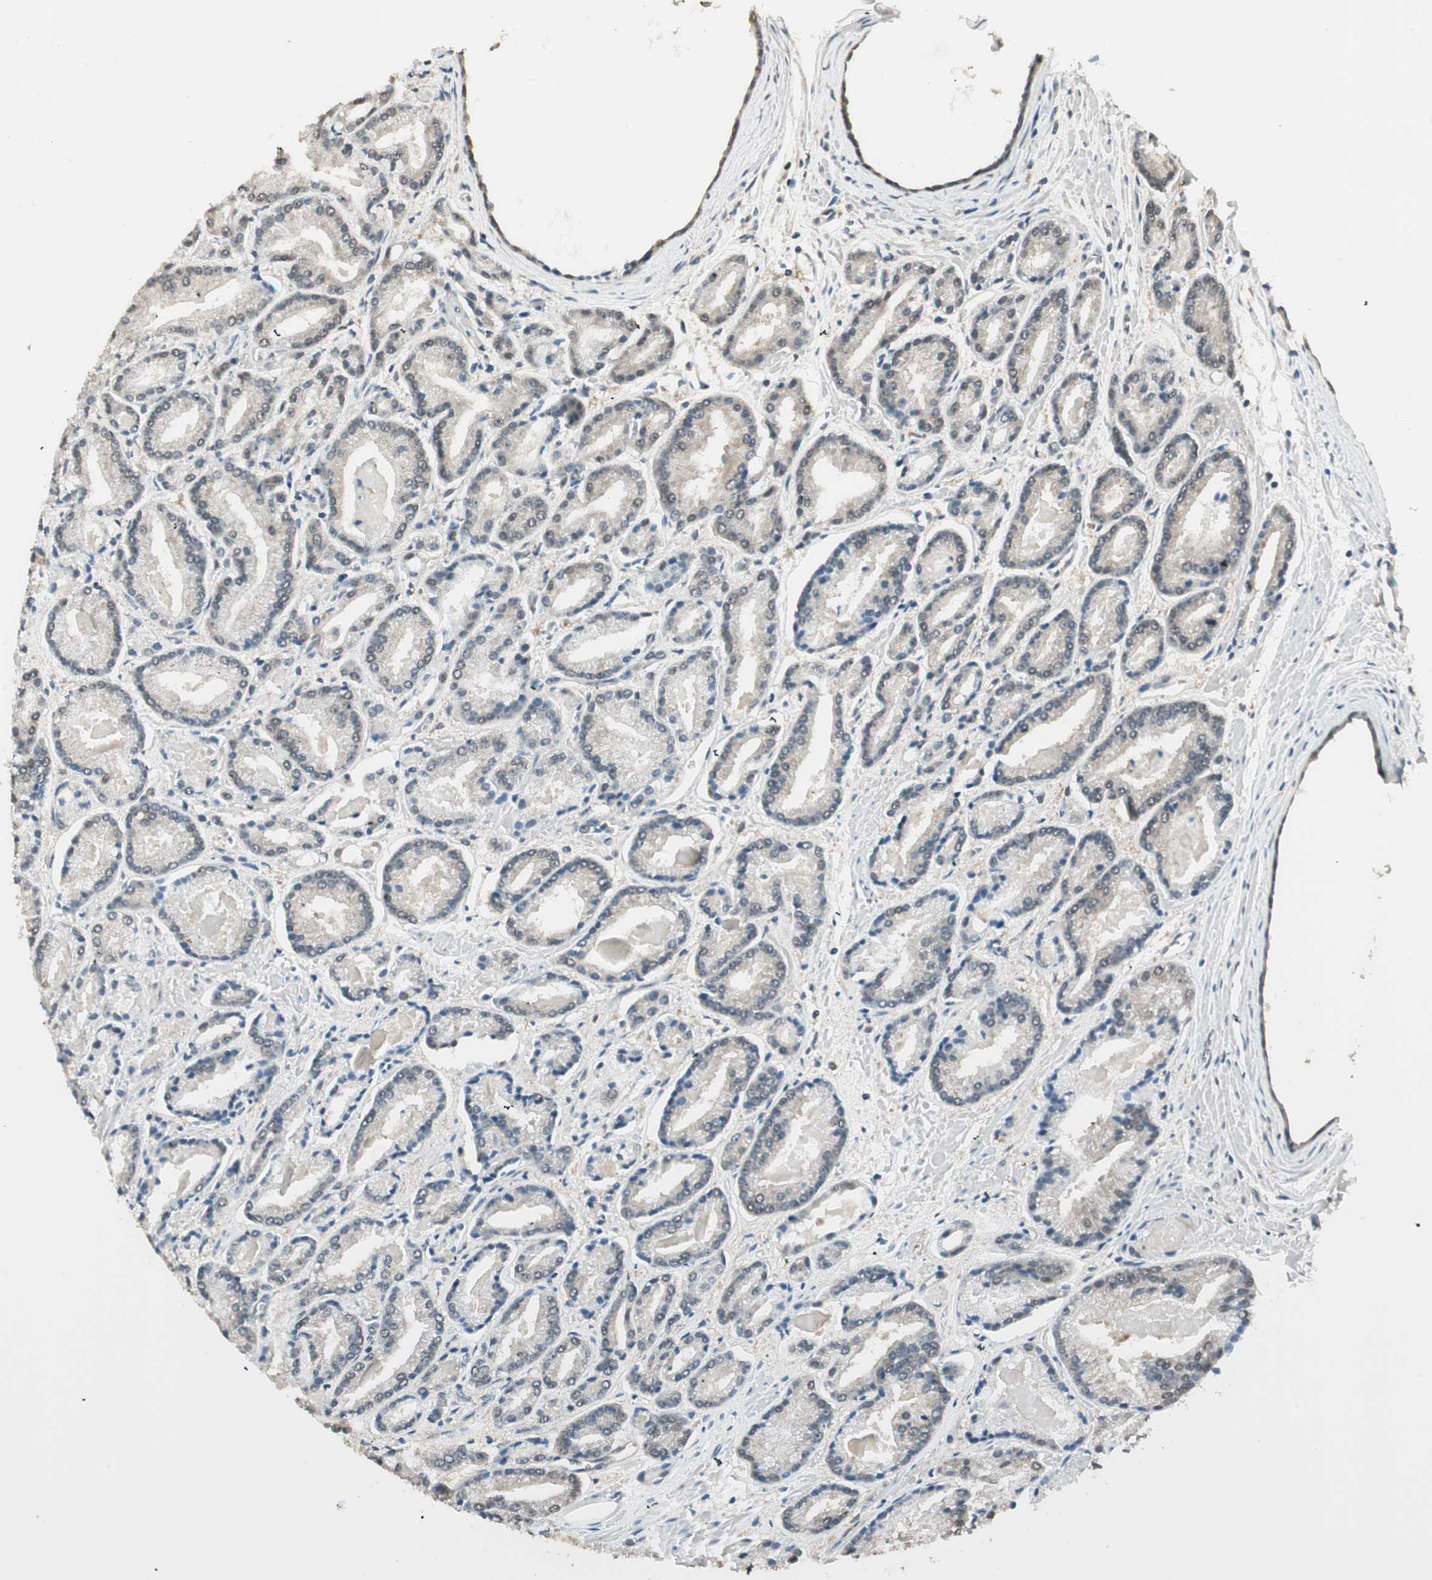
{"staining": {"intensity": "moderate", "quantity": "25%-75%", "location": "cytoplasmic/membranous"}, "tissue": "prostate cancer", "cell_type": "Tumor cells", "image_type": "cancer", "snomed": [{"axis": "morphology", "description": "Adenocarcinoma, Low grade"}, {"axis": "topography", "description": "Prostate"}], "caption": "Immunohistochemistry (IHC) histopathology image of neoplastic tissue: human prostate adenocarcinoma (low-grade) stained using immunohistochemistry exhibits medium levels of moderate protein expression localized specifically in the cytoplasmic/membranous of tumor cells, appearing as a cytoplasmic/membranous brown color.", "gene": "USP5", "patient": {"sex": "male", "age": 59}}